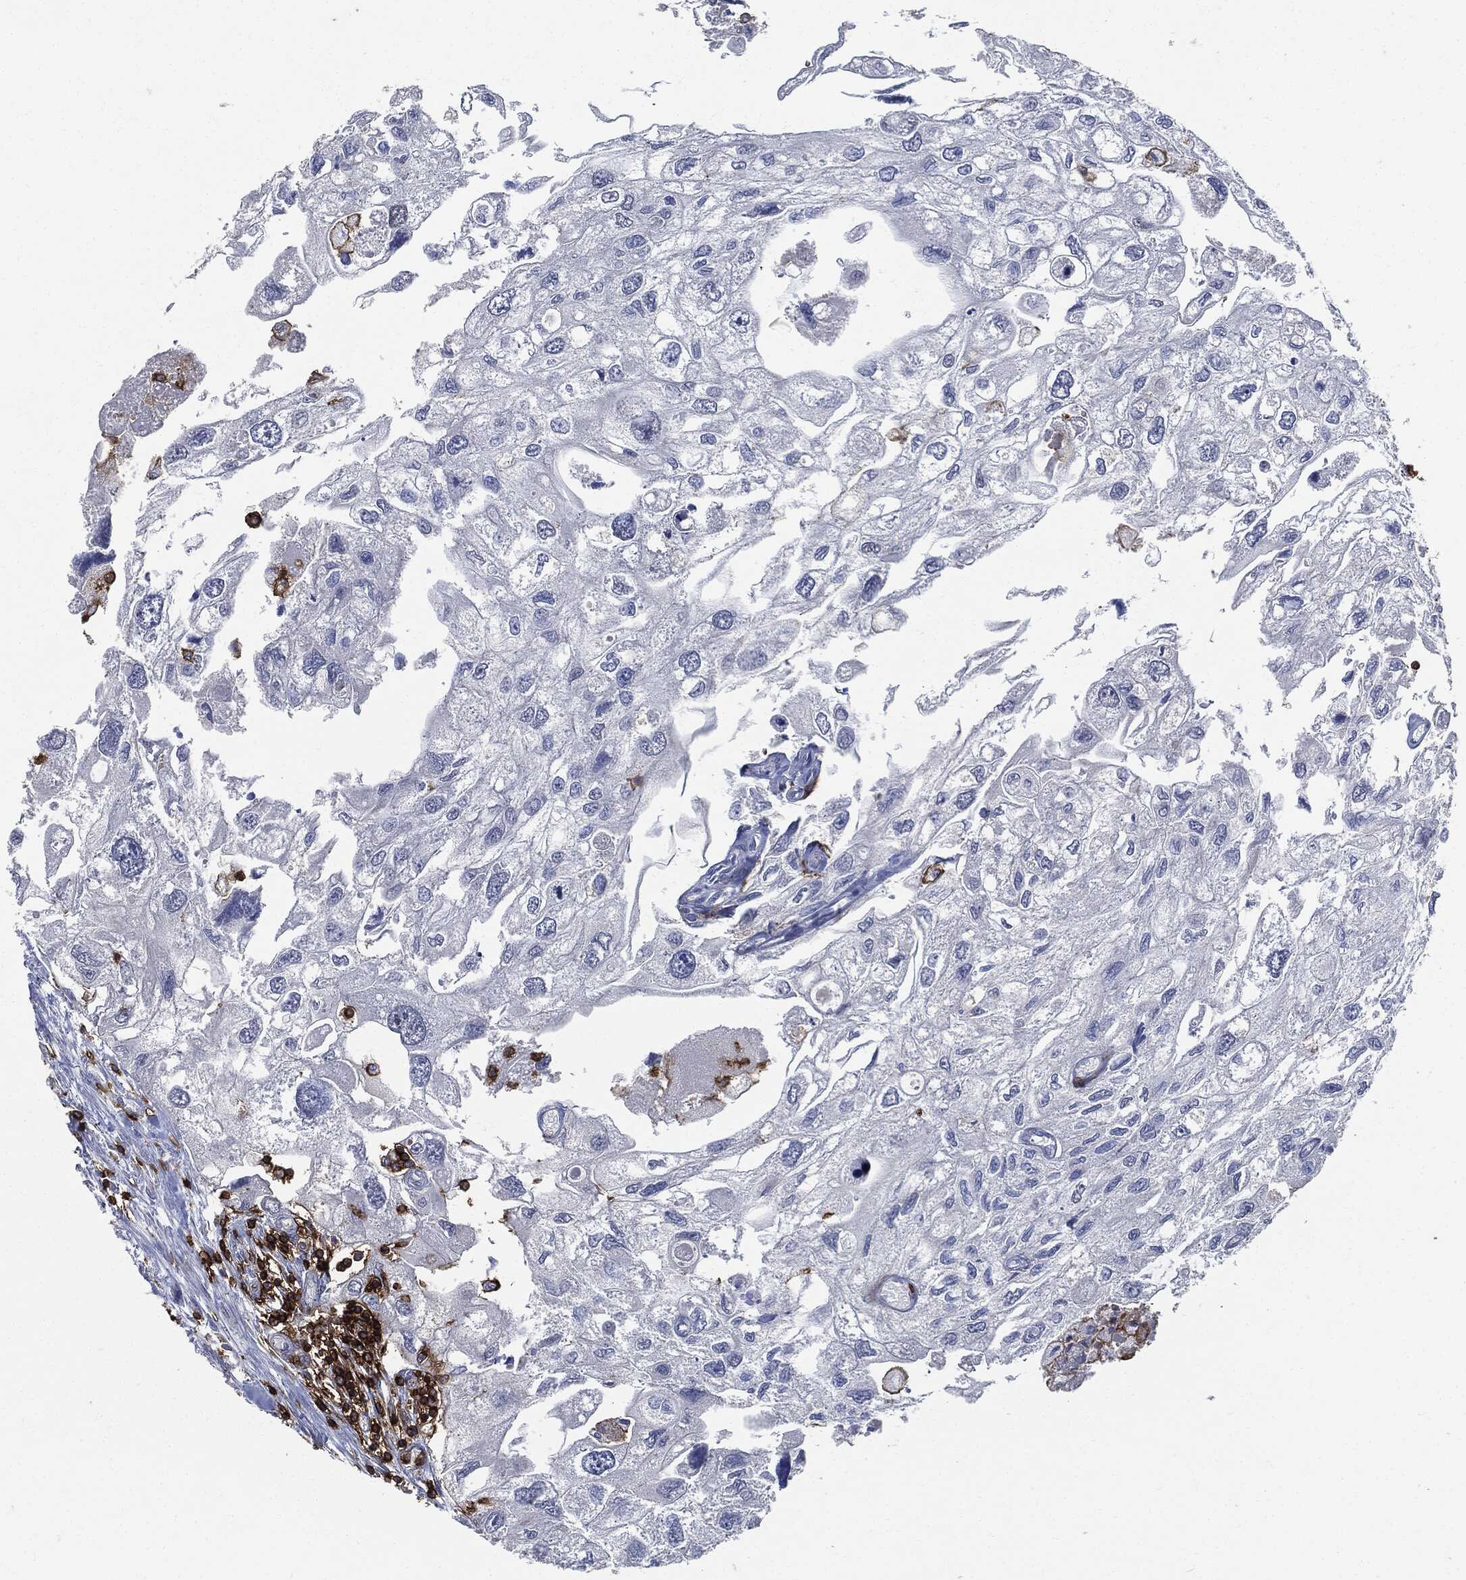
{"staining": {"intensity": "negative", "quantity": "none", "location": "none"}, "tissue": "urothelial cancer", "cell_type": "Tumor cells", "image_type": "cancer", "snomed": [{"axis": "morphology", "description": "Urothelial carcinoma, High grade"}, {"axis": "topography", "description": "Urinary bladder"}], "caption": "IHC histopathology image of neoplastic tissue: urothelial cancer stained with DAB (3,3'-diaminobenzidine) displays no significant protein positivity in tumor cells. (DAB (3,3'-diaminobenzidine) immunohistochemistry visualized using brightfield microscopy, high magnification).", "gene": "PTPRC", "patient": {"sex": "male", "age": 59}}